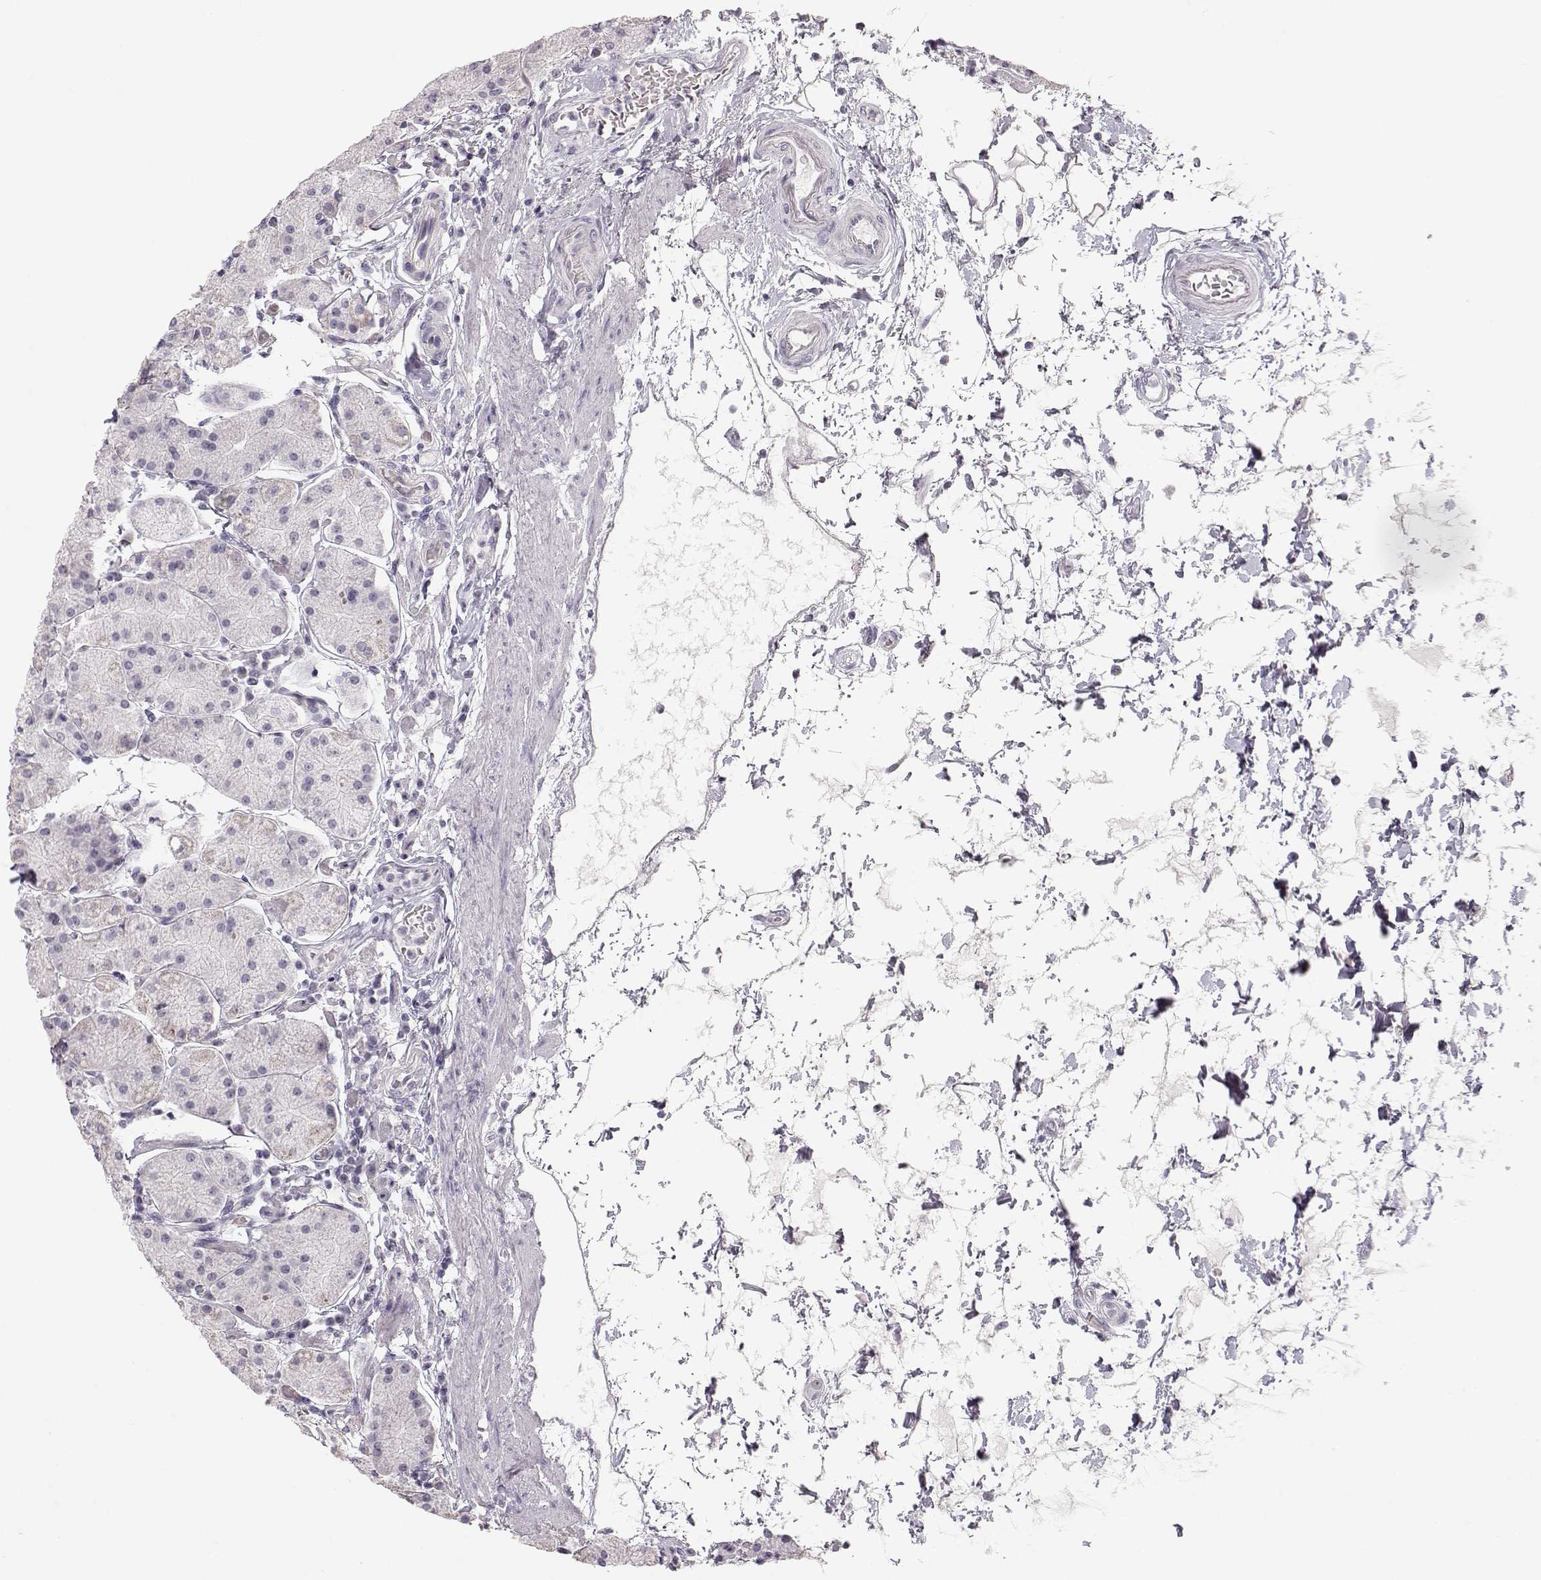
{"staining": {"intensity": "negative", "quantity": "none", "location": "none"}, "tissue": "stomach", "cell_type": "Glandular cells", "image_type": "normal", "snomed": [{"axis": "morphology", "description": "Normal tissue, NOS"}, {"axis": "topography", "description": "Stomach"}], "caption": "Glandular cells are negative for brown protein staining in normal stomach.", "gene": "FAM205A", "patient": {"sex": "male", "age": 54}}